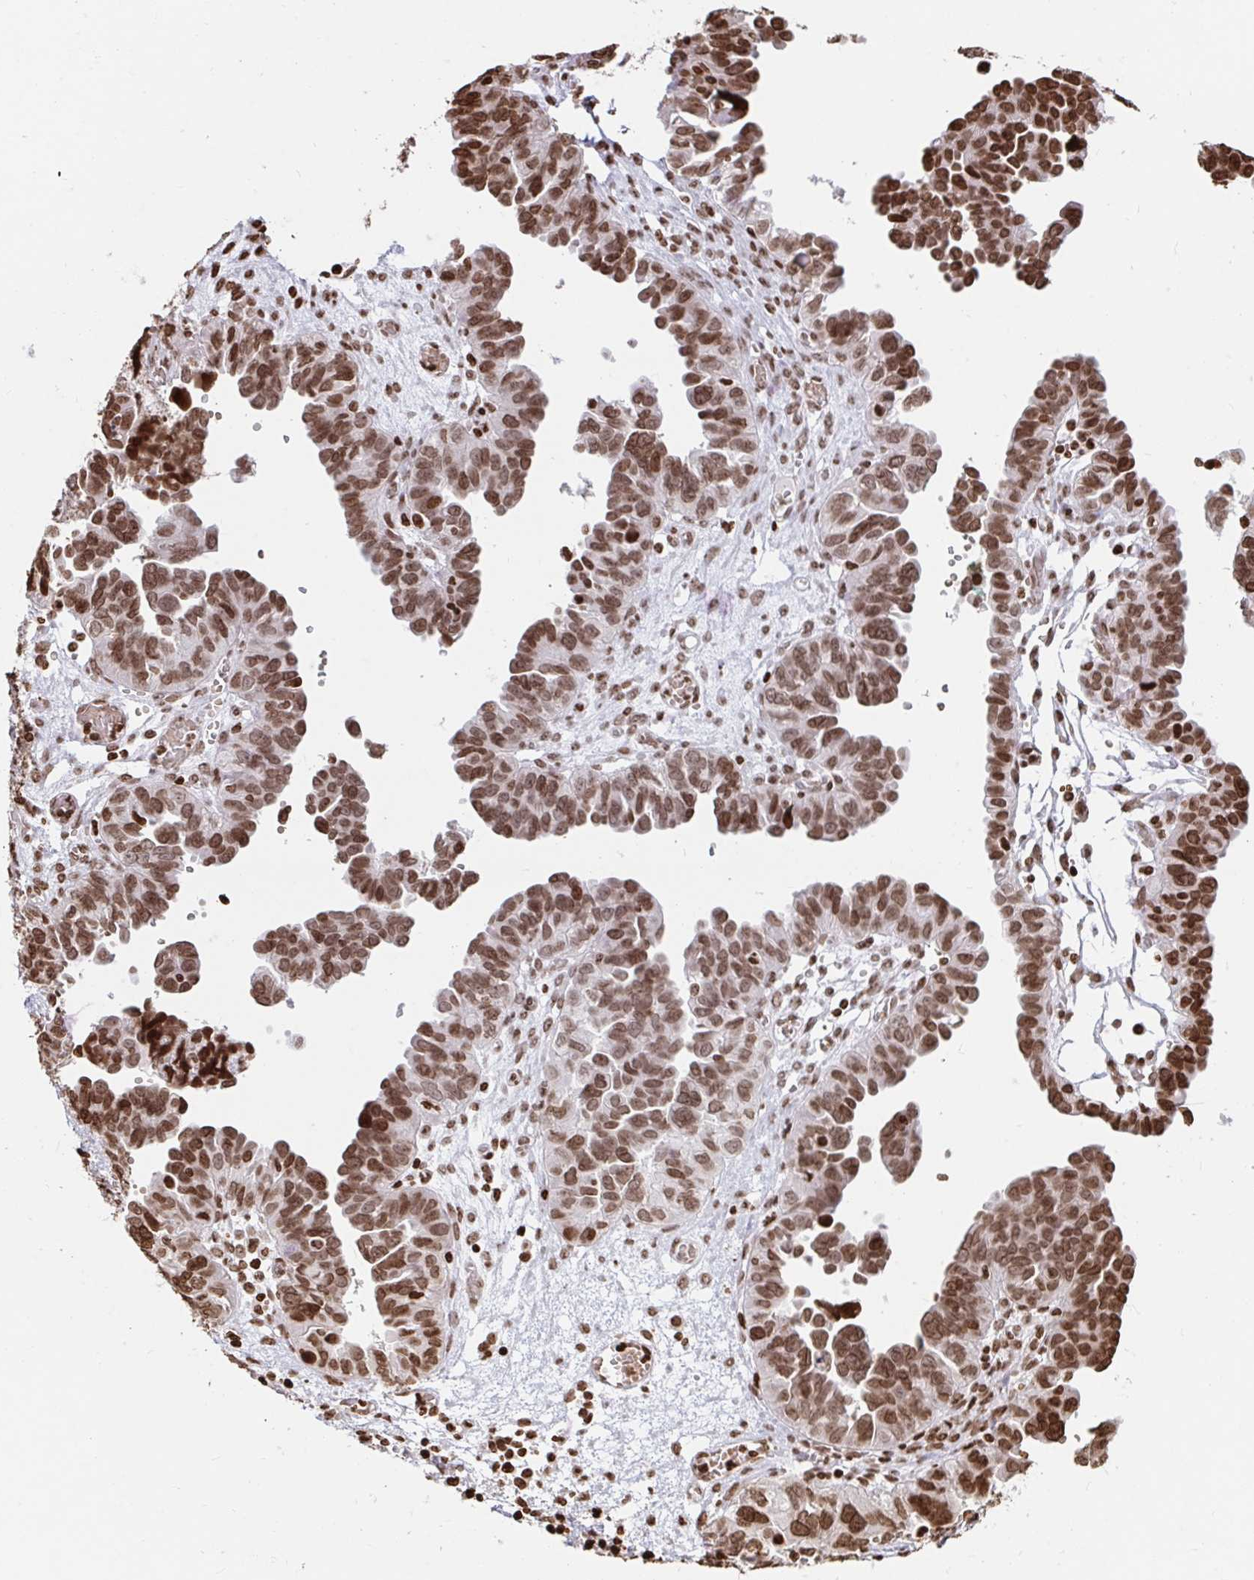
{"staining": {"intensity": "moderate", "quantity": ">75%", "location": "nuclear"}, "tissue": "ovarian cancer", "cell_type": "Tumor cells", "image_type": "cancer", "snomed": [{"axis": "morphology", "description": "Cystadenocarcinoma, serous, NOS"}, {"axis": "topography", "description": "Ovary"}], "caption": "Brown immunohistochemical staining in serous cystadenocarcinoma (ovarian) shows moderate nuclear positivity in approximately >75% of tumor cells. The protein is stained brown, and the nuclei are stained in blue (DAB IHC with brightfield microscopy, high magnification).", "gene": "H2BC5", "patient": {"sex": "female", "age": 64}}